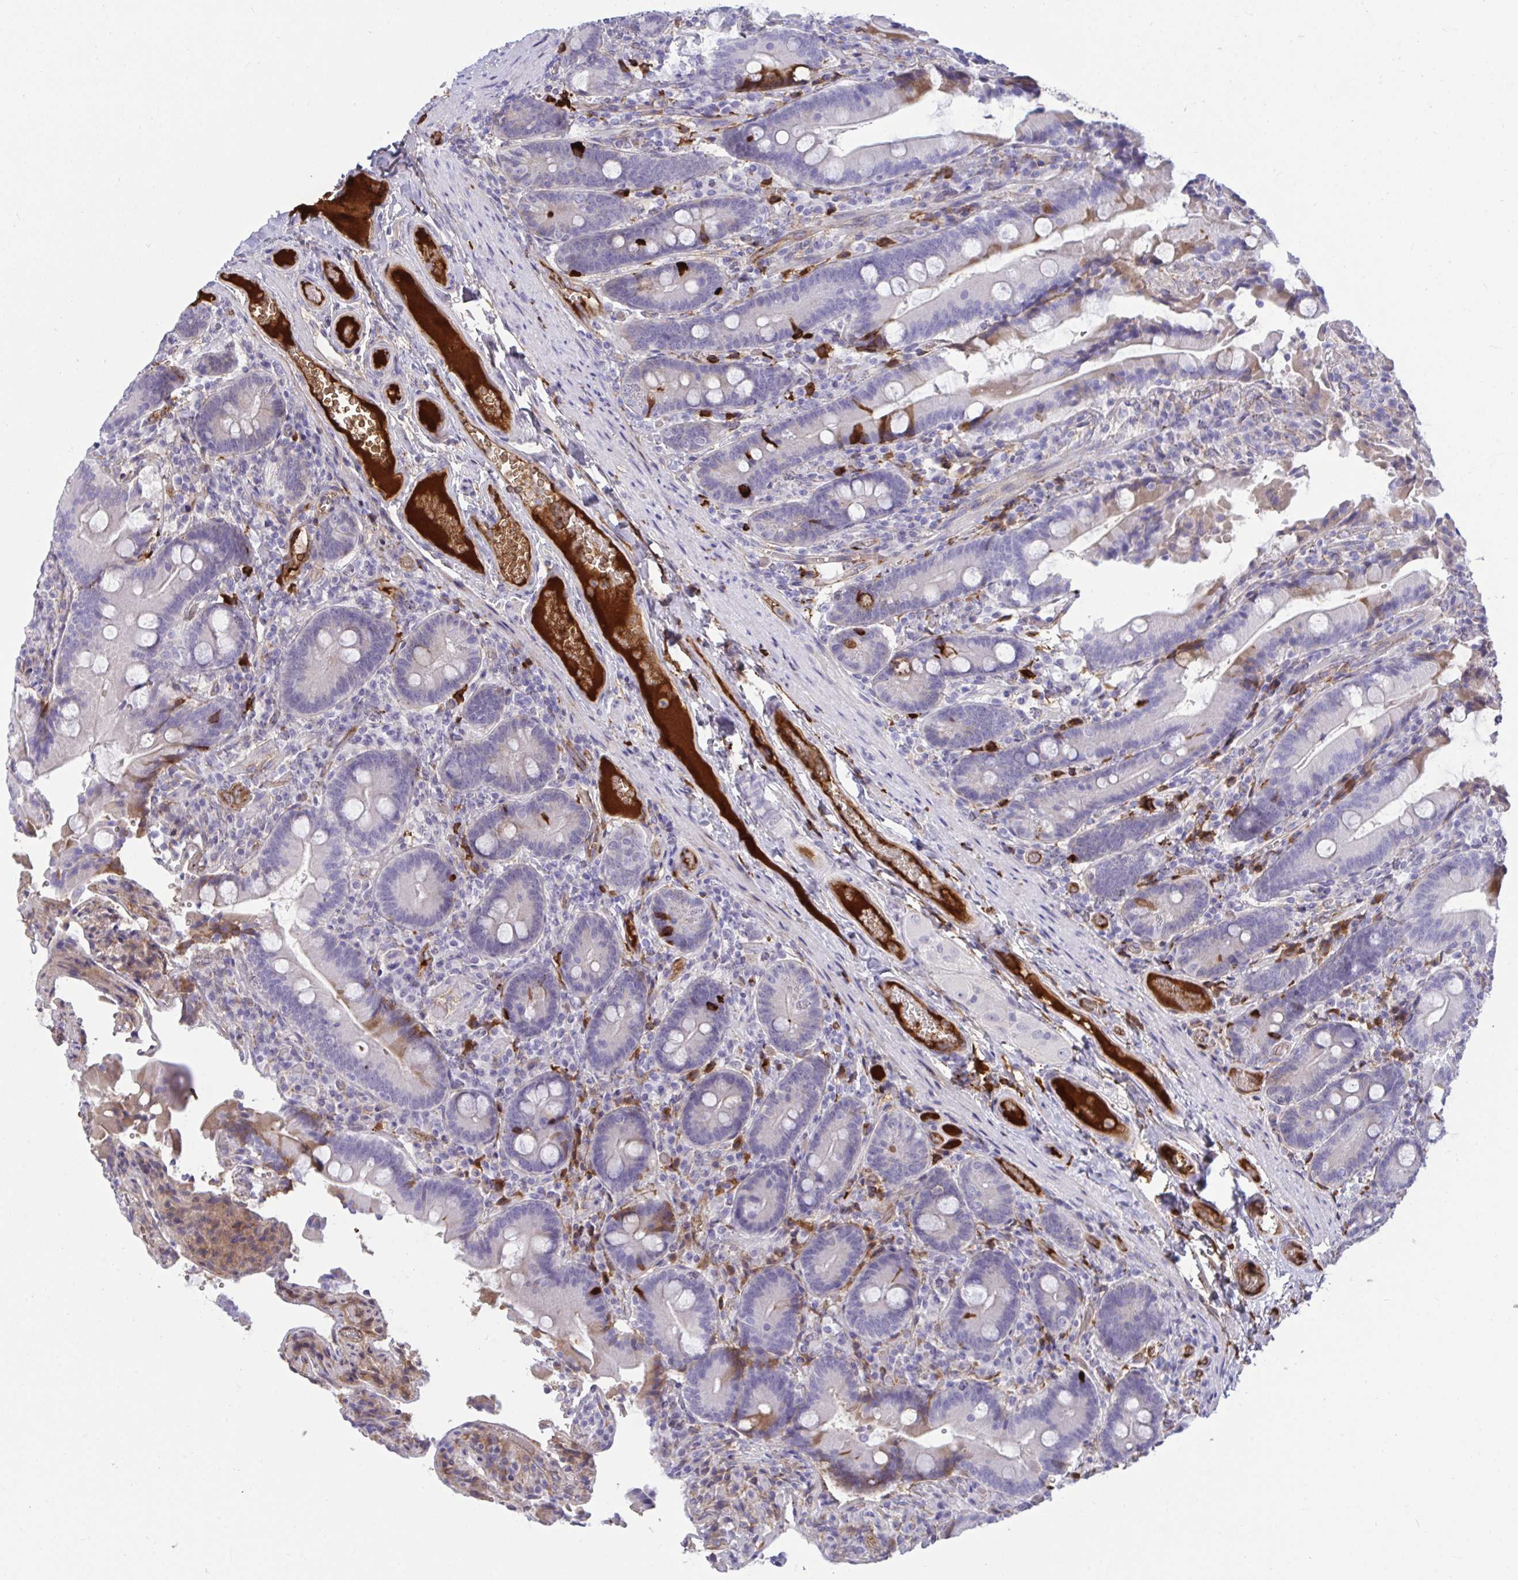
{"staining": {"intensity": "moderate", "quantity": "<25%", "location": "cytoplasmic/membranous"}, "tissue": "duodenum", "cell_type": "Glandular cells", "image_type": "normal", "snomed": [{"axis": "morphology", "description": "Normal tissue, NOS"}, {"axis": "topography", "description": "Duodenum"}], "caption": "Immunohistochemical staining of unremarkable human duodenum shows <25% levels of moderate cytoplasmic/membranous protein expression in approximately <25% of glandular cells. The protein is stained brown, and the nuclei are stained in blue (DAB IHC with brightfield microscopy, high magnification).", "gene": "F2", "patient": {"sex": "female", "age": 62}}